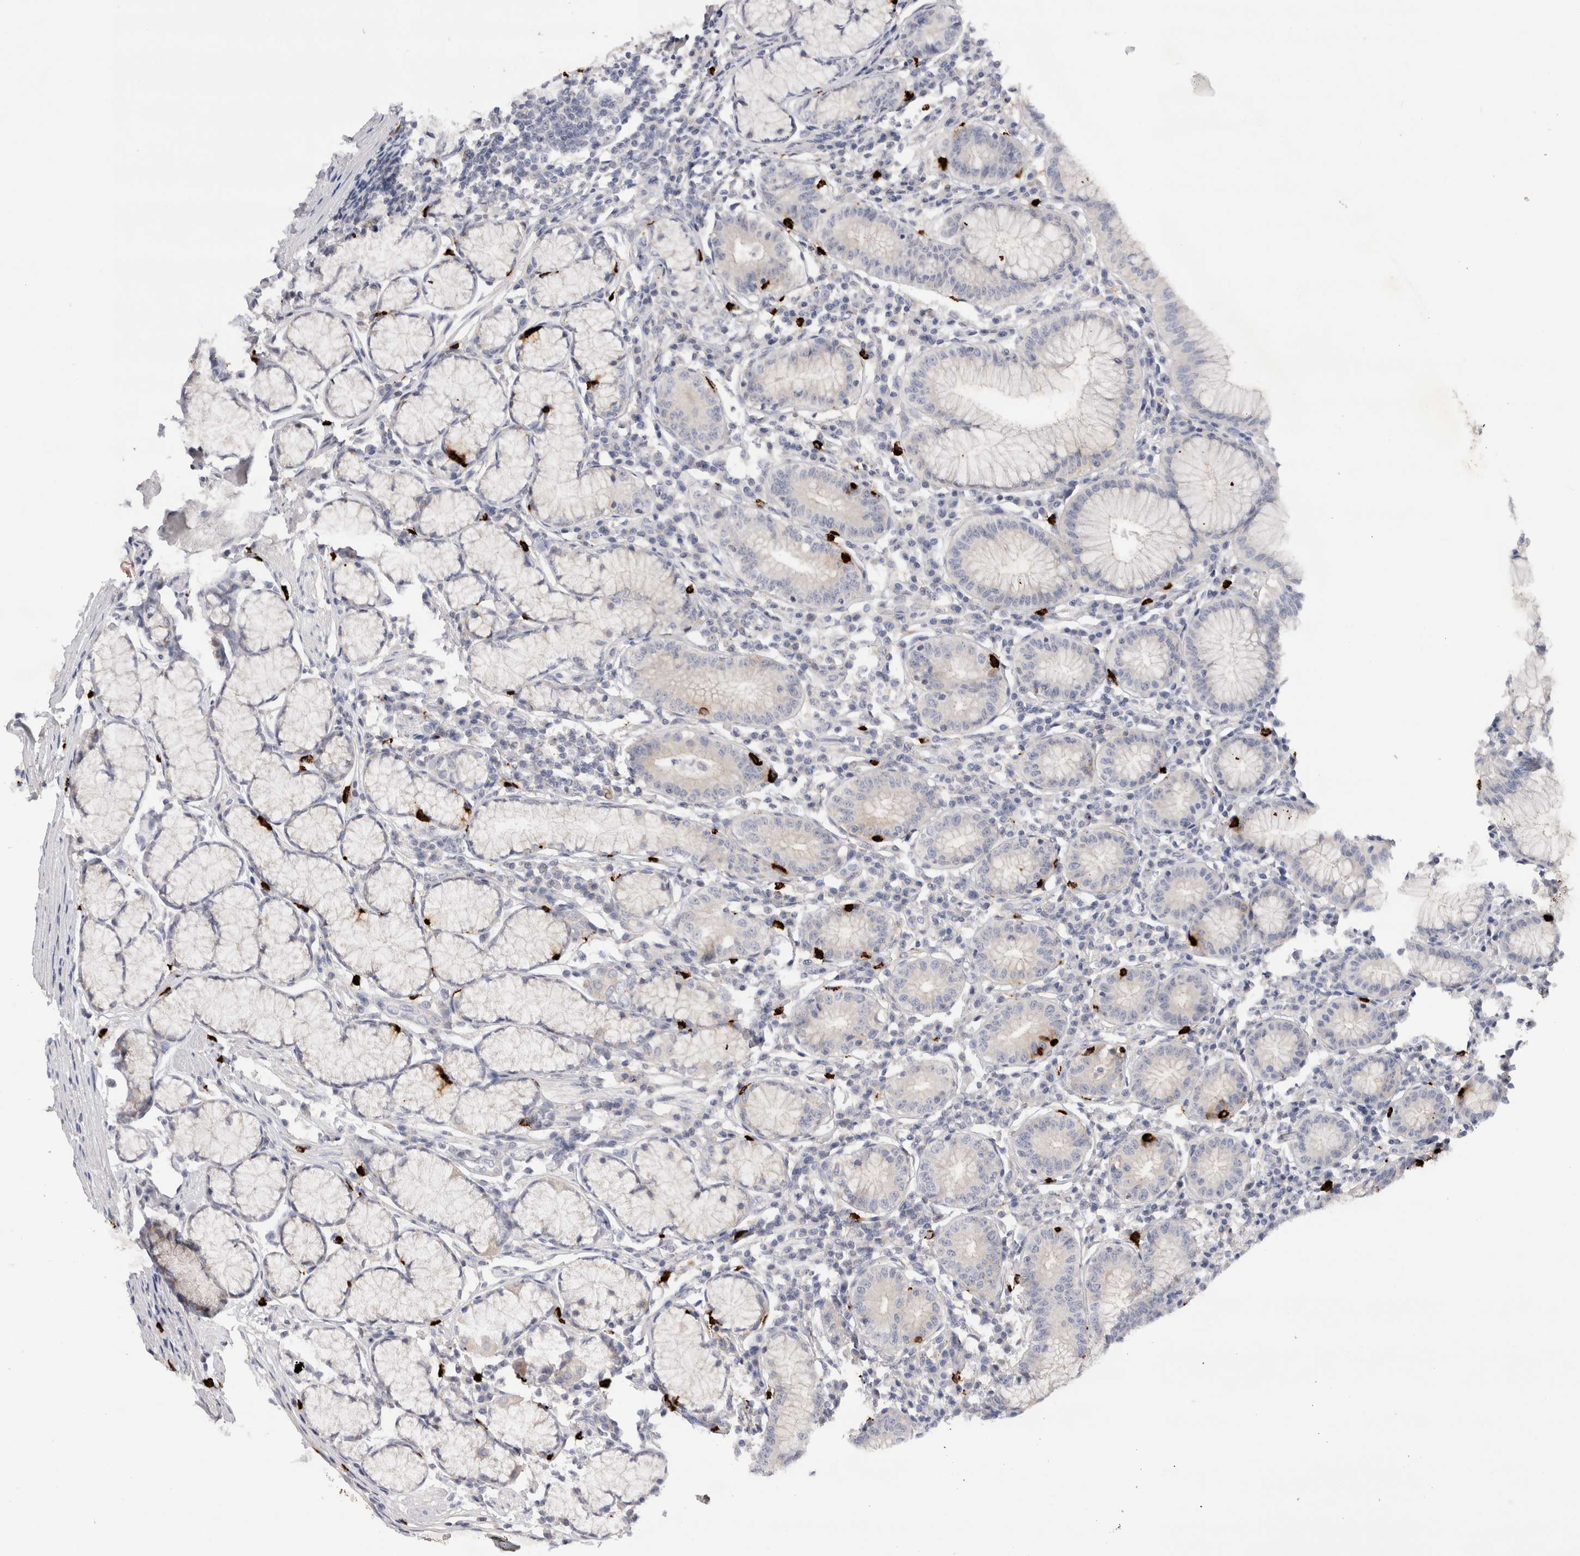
{"staining": {"intensity": "negative", "quantity": "none", "location": "none"}, "tissue": "stomach", "cell_type": "Glandular cells", "image_type": "normal", "snomed": [{"axis": "morphology", "description": "Normal tissue, NOS"}, {"axis": "topography", "description": "Stomach"}], "caption": "An immunohistochemistry micrograph of unremarkable stomach is shown. There is no staining in glandular cells of stomach. Nuclei are stained in blue.", "gene": "SPINK2", "patient": {"sex": "male", "age": 55}}